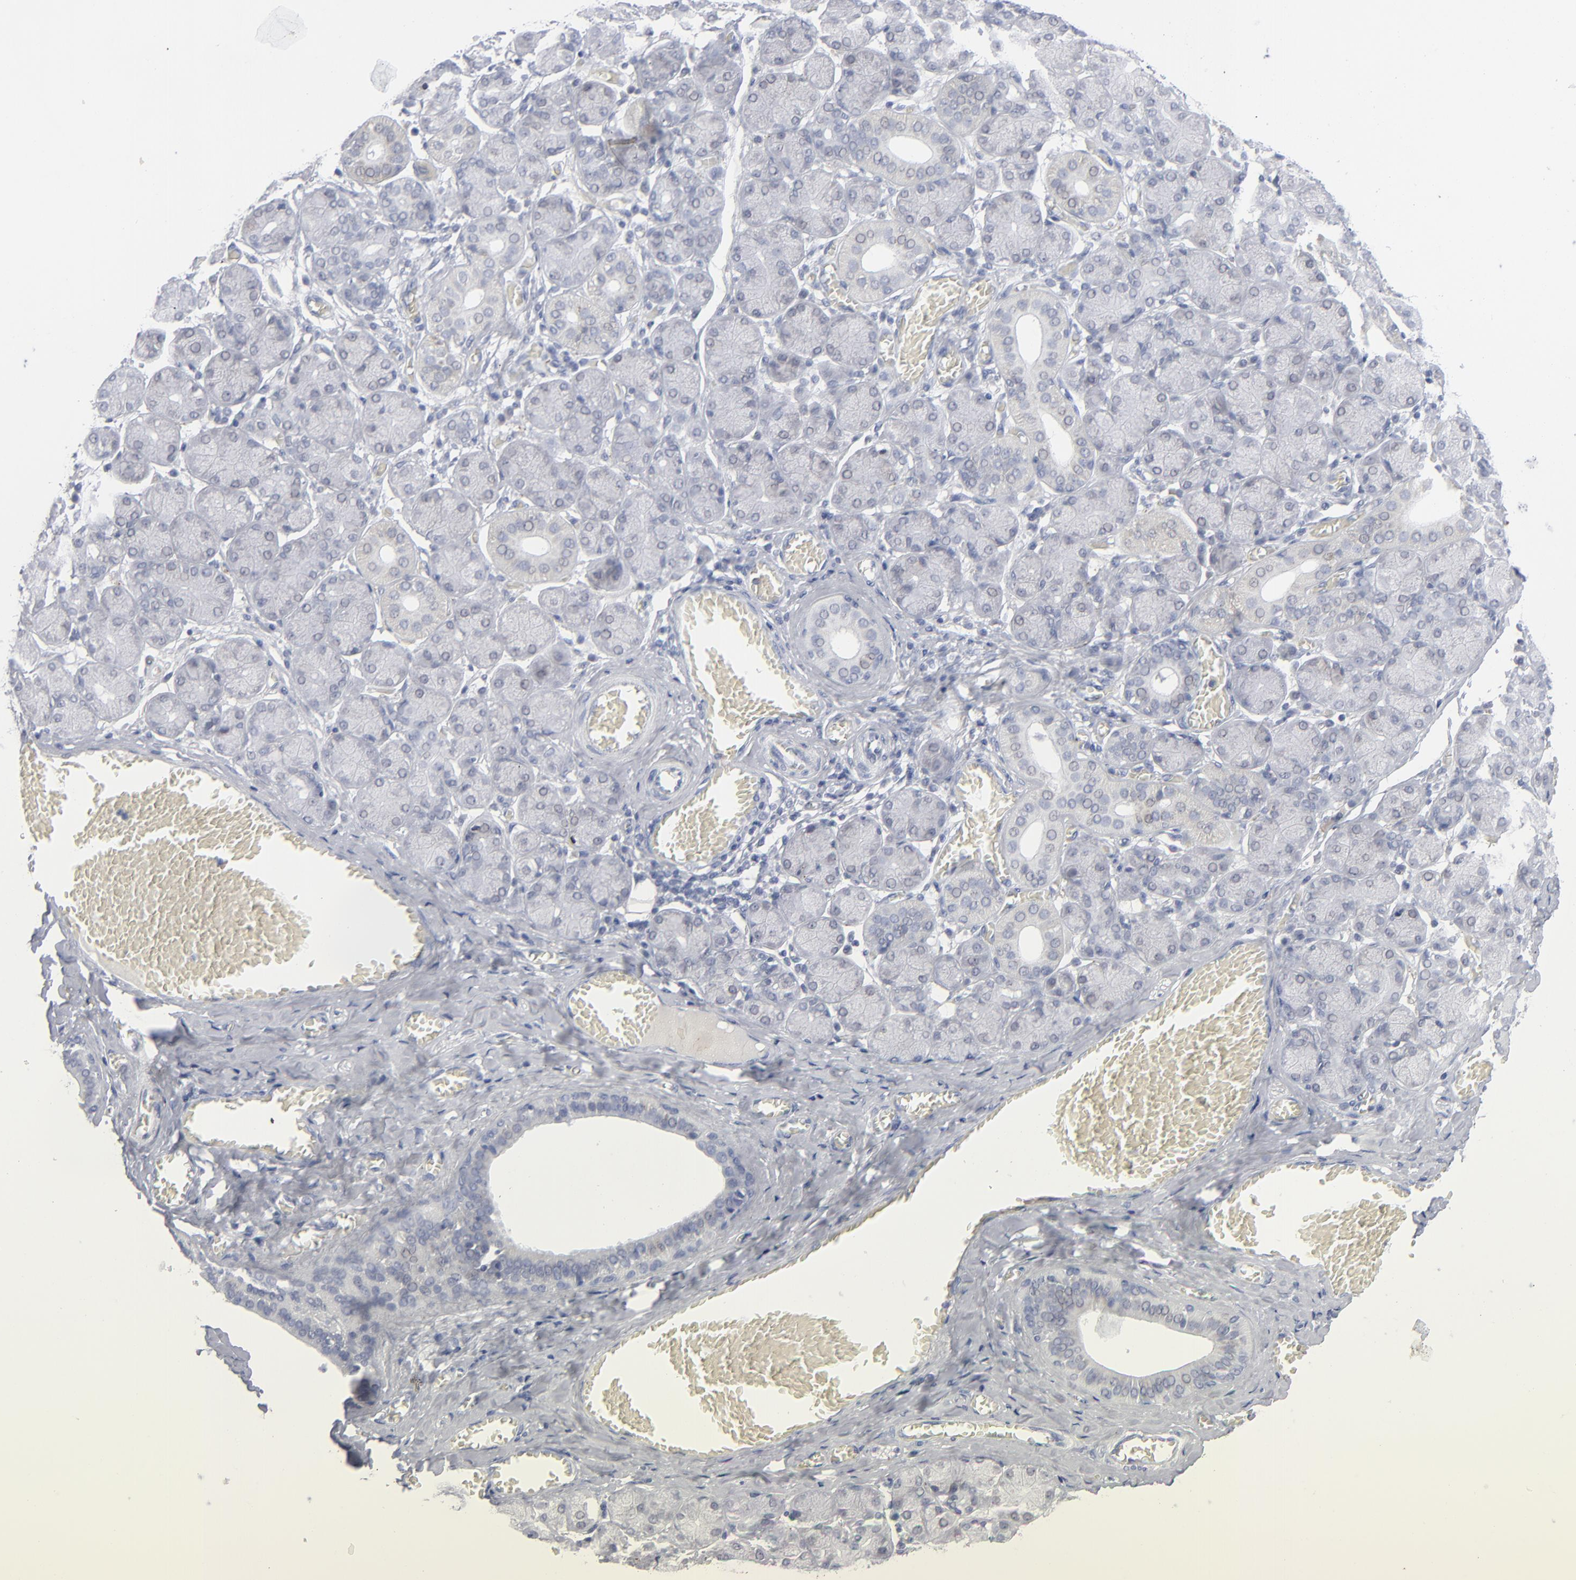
{"staining": {"intensity": "negative", "quantity": "none", "location": "none"}, "tissue": "salivary gland", "cell_type": "Glandular cells", "image_type": "normal", "snomed": [{"axis": "morphology", "description": "Normal tissue, NOS"}, {"axis": "topography", "description": "Salivary gland"}], "caption": "IHC photomicrograph of unremarkable salivary gland stained for a protein (brown), which shows no expression in glandular cells.", "gene": "NUP88", "patient": {"sex": "female", "age": 24}}